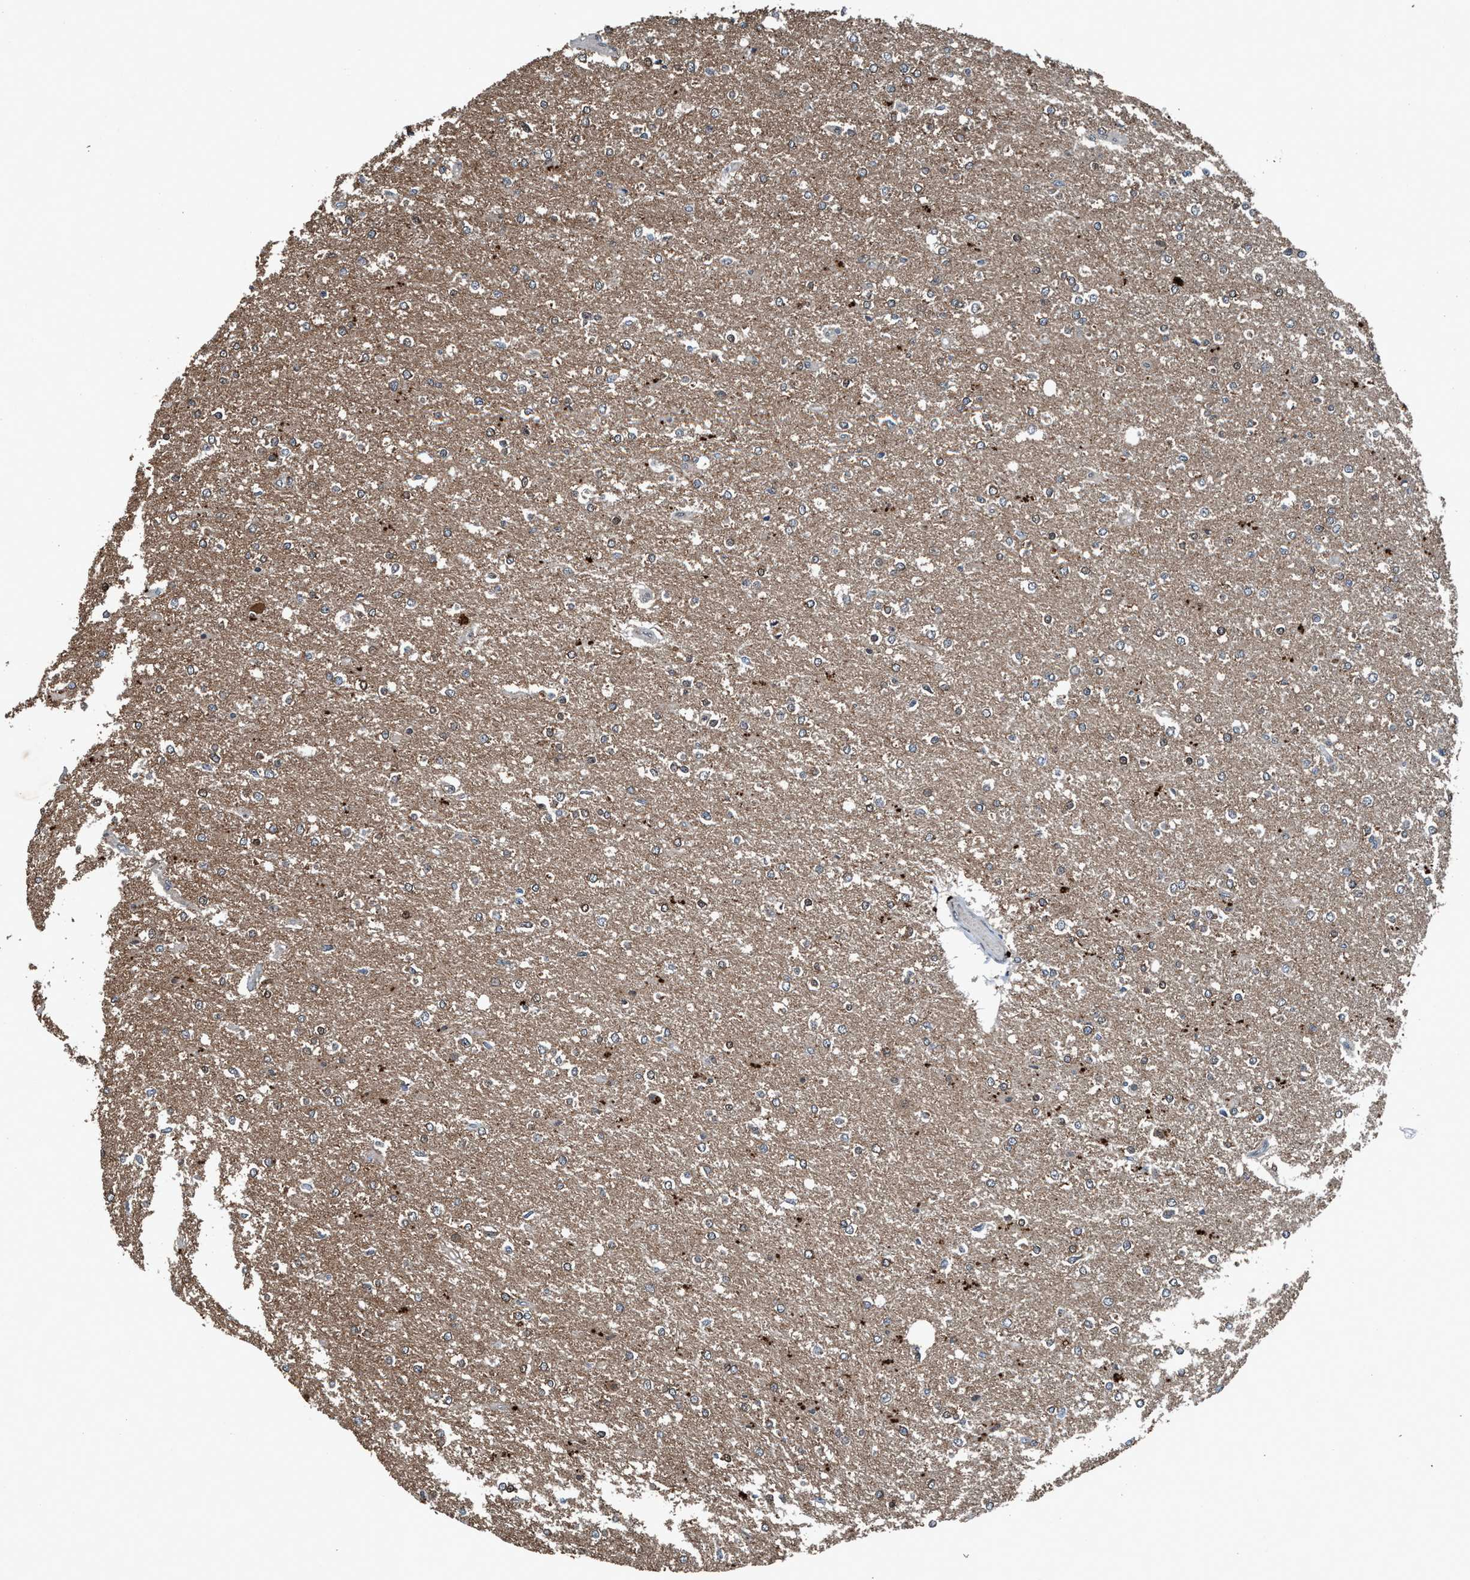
{"staining": {"intensity": "weak", "quantity": "<25%", "location": "cytoplasmic/membranous"}, "tissue": "glioma", "cell_type": "Tumor cells", "image_type": "cancer", "snomed": [{"axis": "morphology", "description": "Glioma, malignant, High grade"}, {"axis": "topography", "description": "Cerebral cortex"}], "caption": "This is an immunohistochemistry (IHC) photomicrograph of human glioma. There is no expression in tumor cells.", "gene": "AKT1S1", "patient": {"sex": "male", "age": 76}}